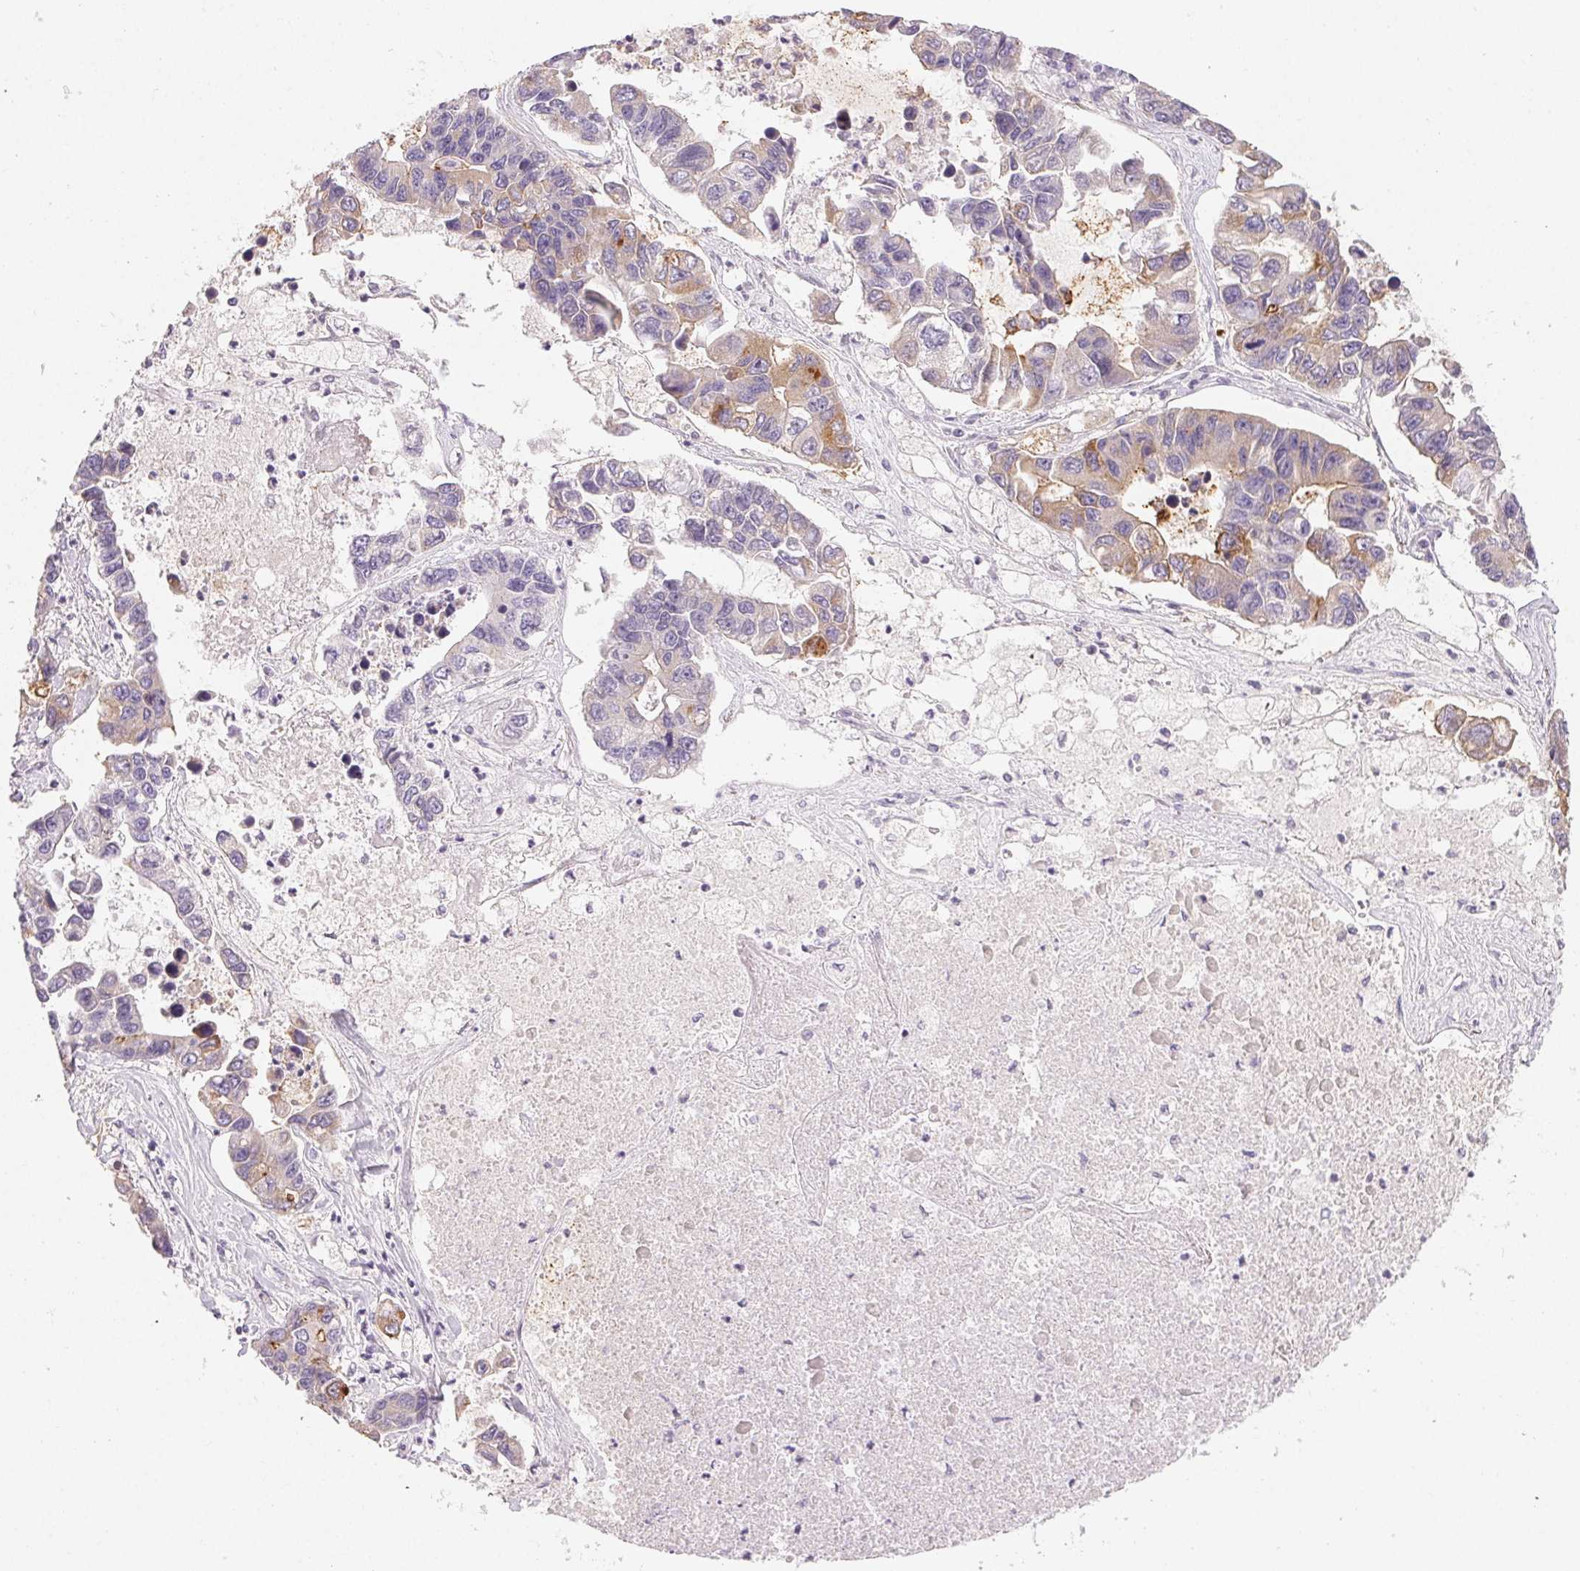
{"staining": {"intensity": "weak", "quantity": "<25%", "location": "cytoplasmic/membranous"}, "tissue": "lung cancer", "cell_type": "Tumor cells", "image_type": "cancer", "snomed": [{"axis": "morphology", "description": "Adenocarcinoma, NOS"}, {"axis": "topography", "description": "Bronchus"}, {"axis": "topography", "description": "Lung"}], "caption": "IHC of lung cancer (adenocarcinoma) reveals no staining in tumor cells.", "gene": "SFTPD", "patient": {"sex": "female", "age": 51}}